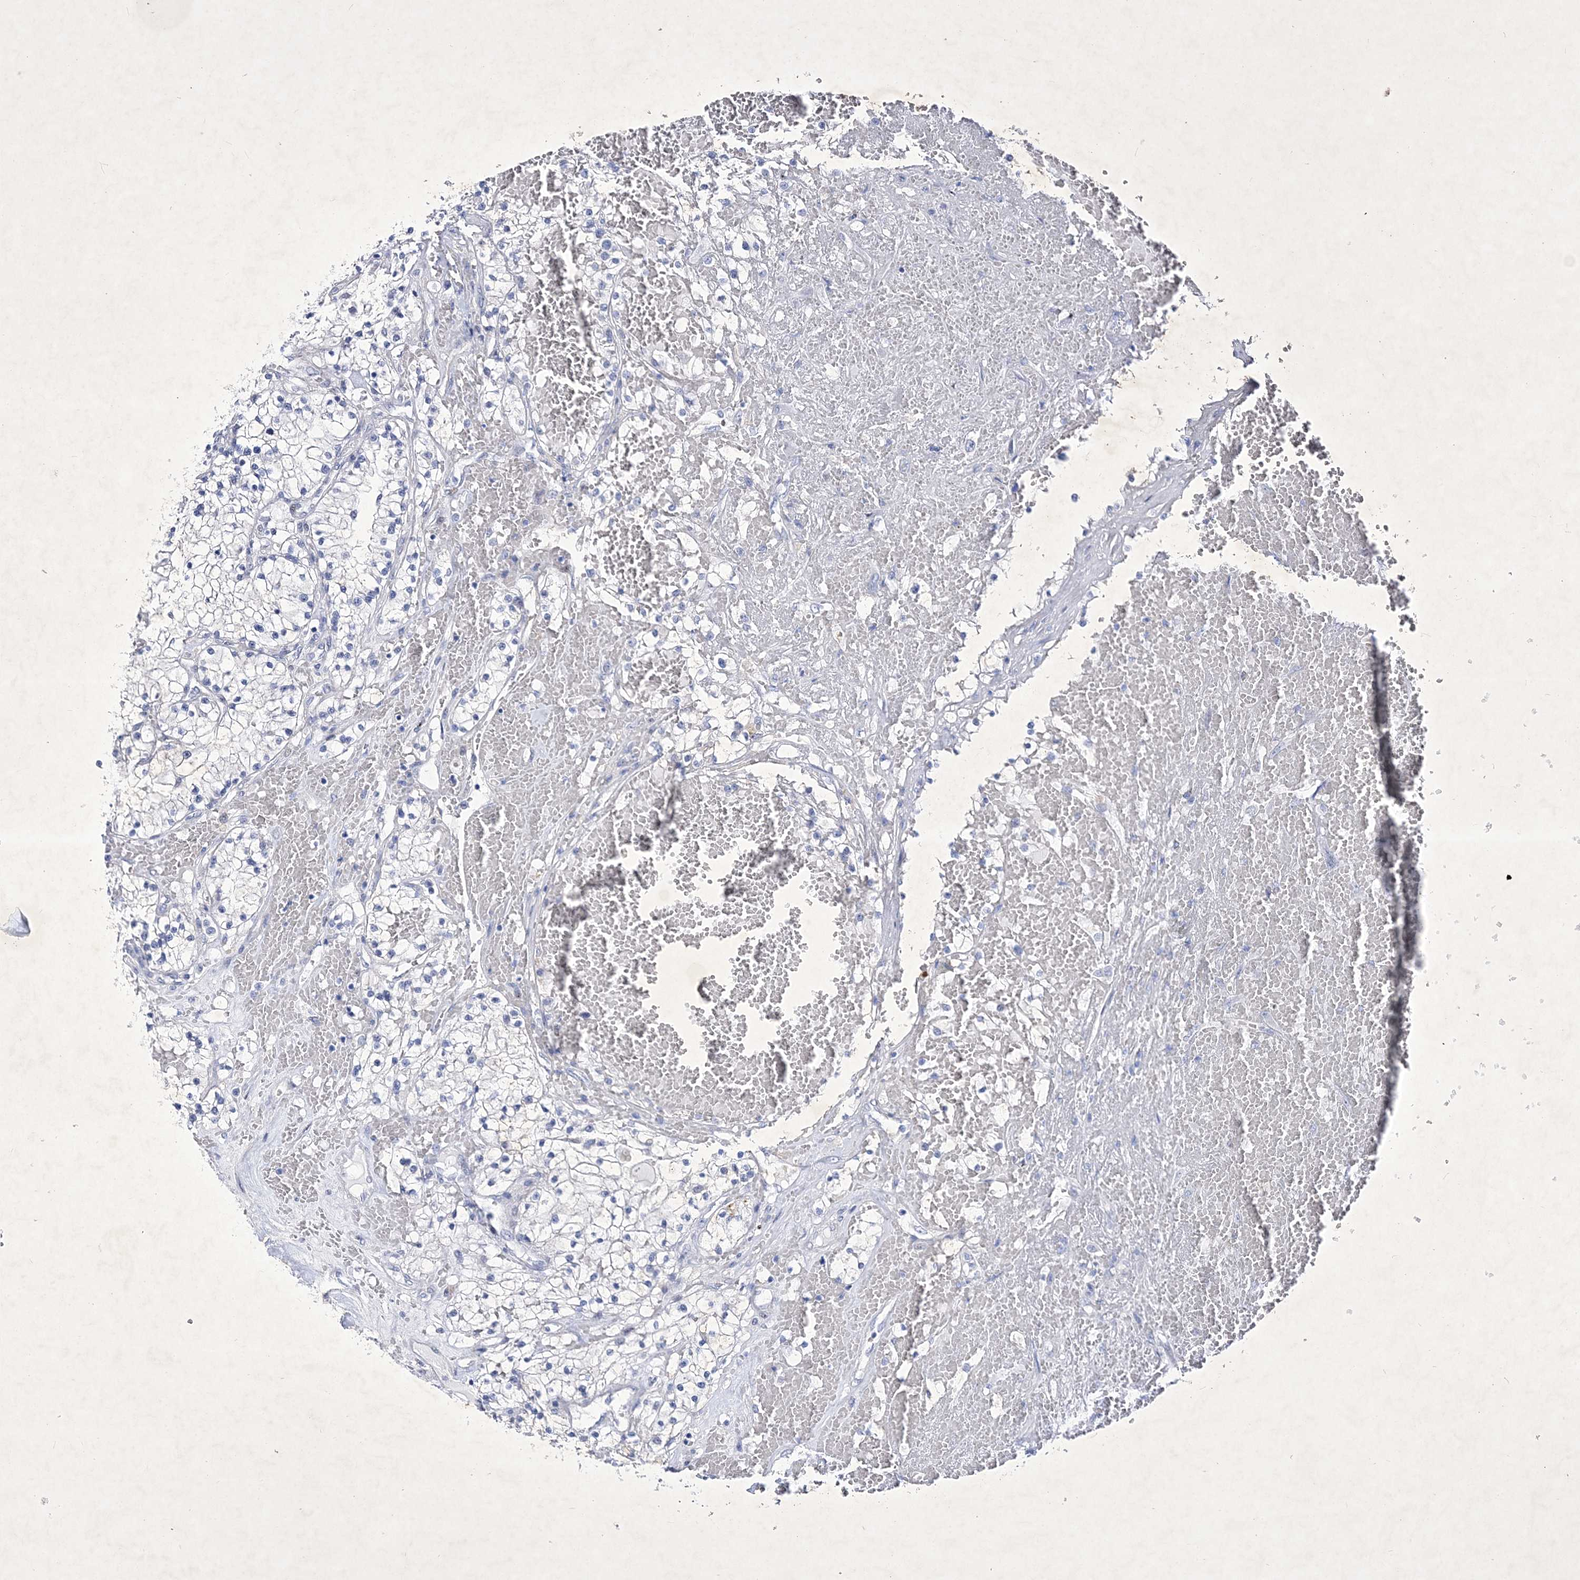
{"staining": {"intensity": "negative", "quantity": "none", "location": "none"}, "tissue": "renal cancer", "cell_type": "Tumor cells", "image_type": "cancer", "snomed": [{"axis": "morphology", "description": "Normal tissue, NOS"}, {"axis": "morphology", "description": "Adenocarcinoma, NOS"}, {"axis": "topography", "description": "Kidney"}], "caption": "DAB immunohistochemical staining of human renal cancer (adenocarcinoma) demonstrates no significant expression in tumor cells. (DAB IHC with hematoxylin counter stain).", "gene": "GPN1", "patient": {"sex": "male", "age": 68}}